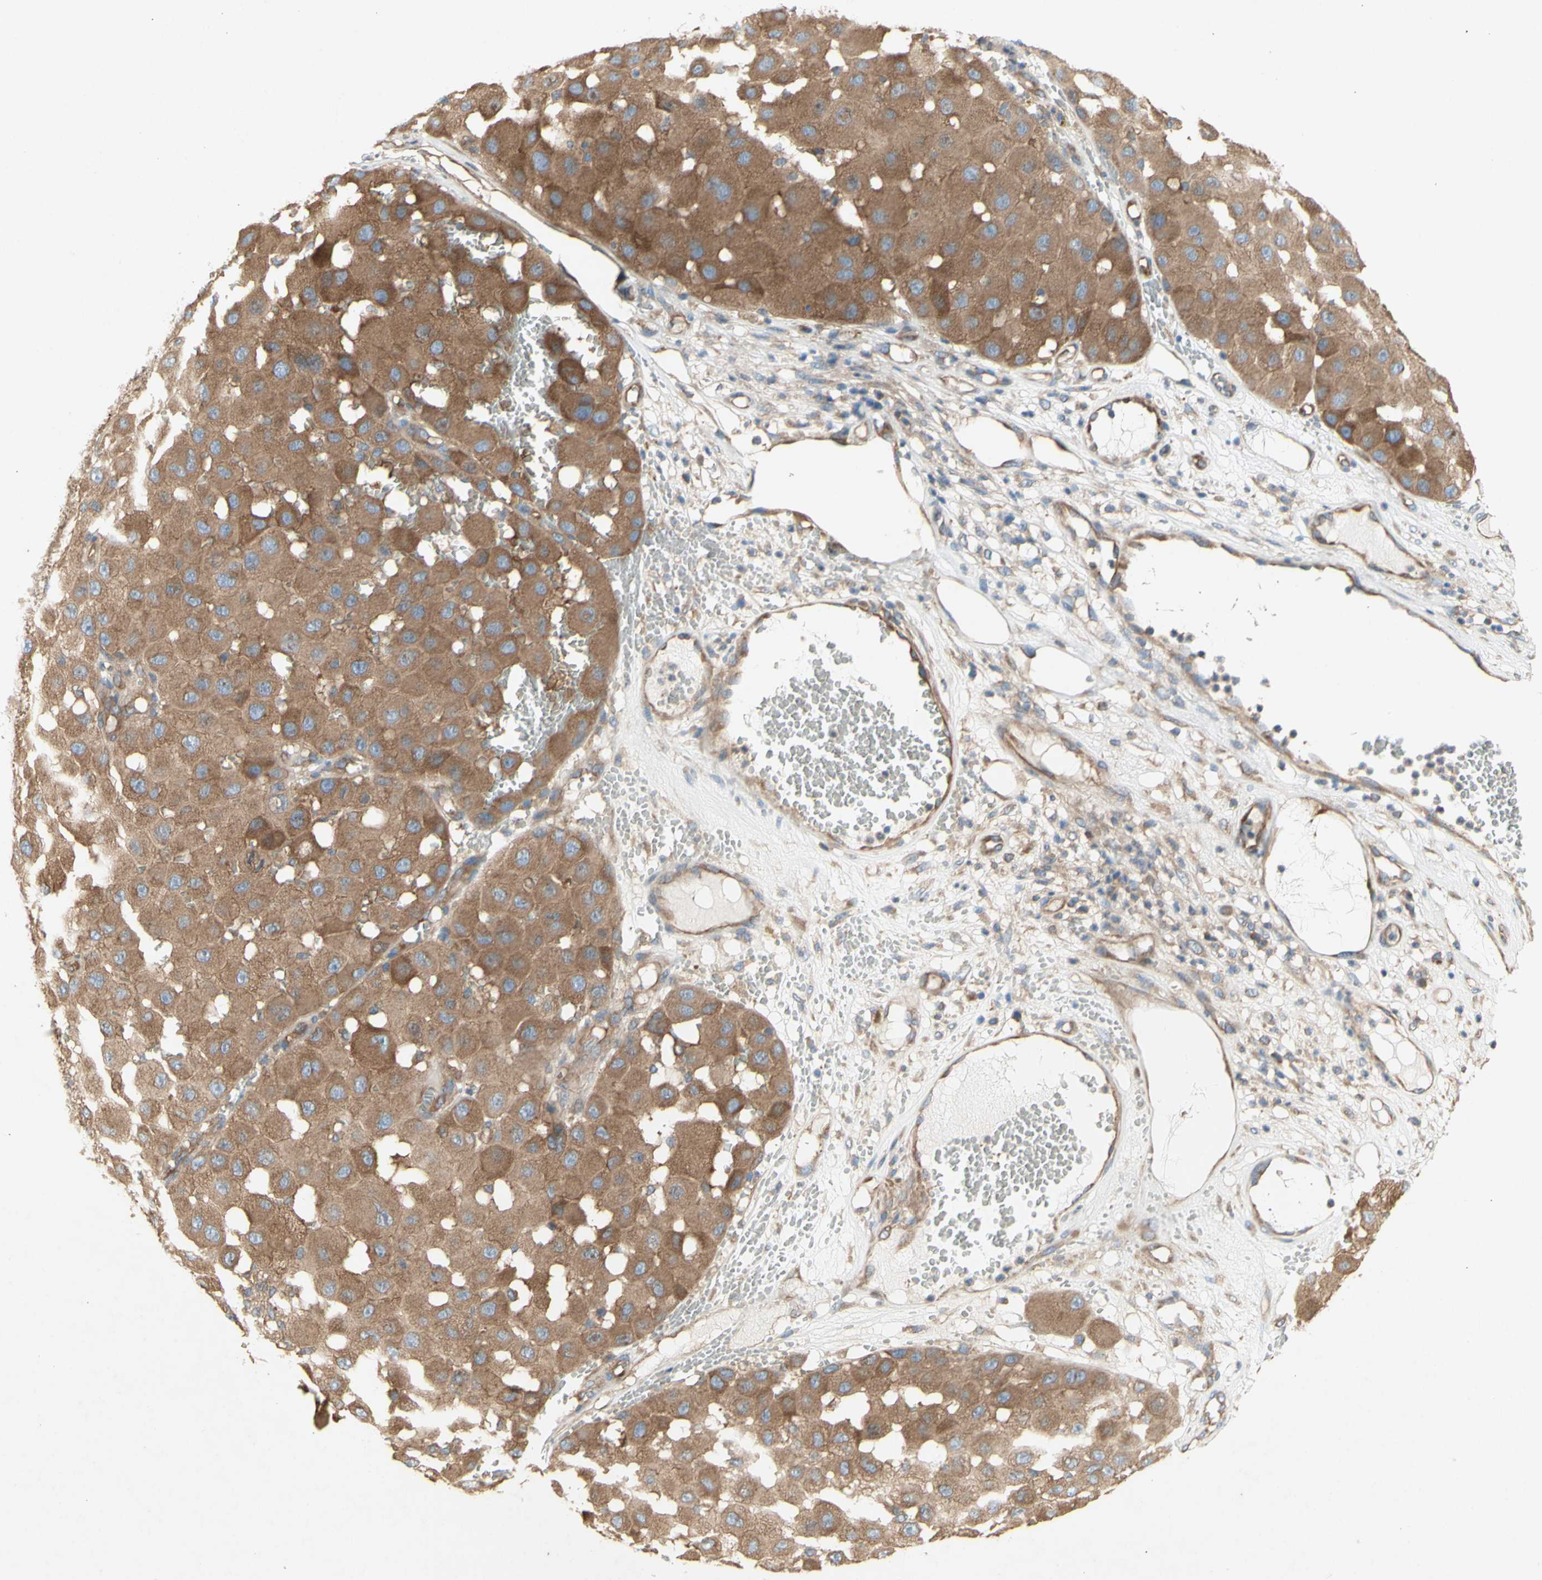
{"staining": {"intensity": "moderate", "quantity": ">75%", "location": "cytoplasmic/membranous"}, "tissue": "melanoma", "cell_type": "Tumor cells", "image_type": "cancer", "snomed": [{"axis": "morphology", "description": "Malignant melanoma, NOS"}, {"axis": "topography", "description": "Skin"}], "caption": "Protein staining displays moderate cytoplasmic/membranous staining in approximately >75% of tumor cells in melanoma.", "gene": "KLC1", "patient": {"sex": "female", "age": 81}}